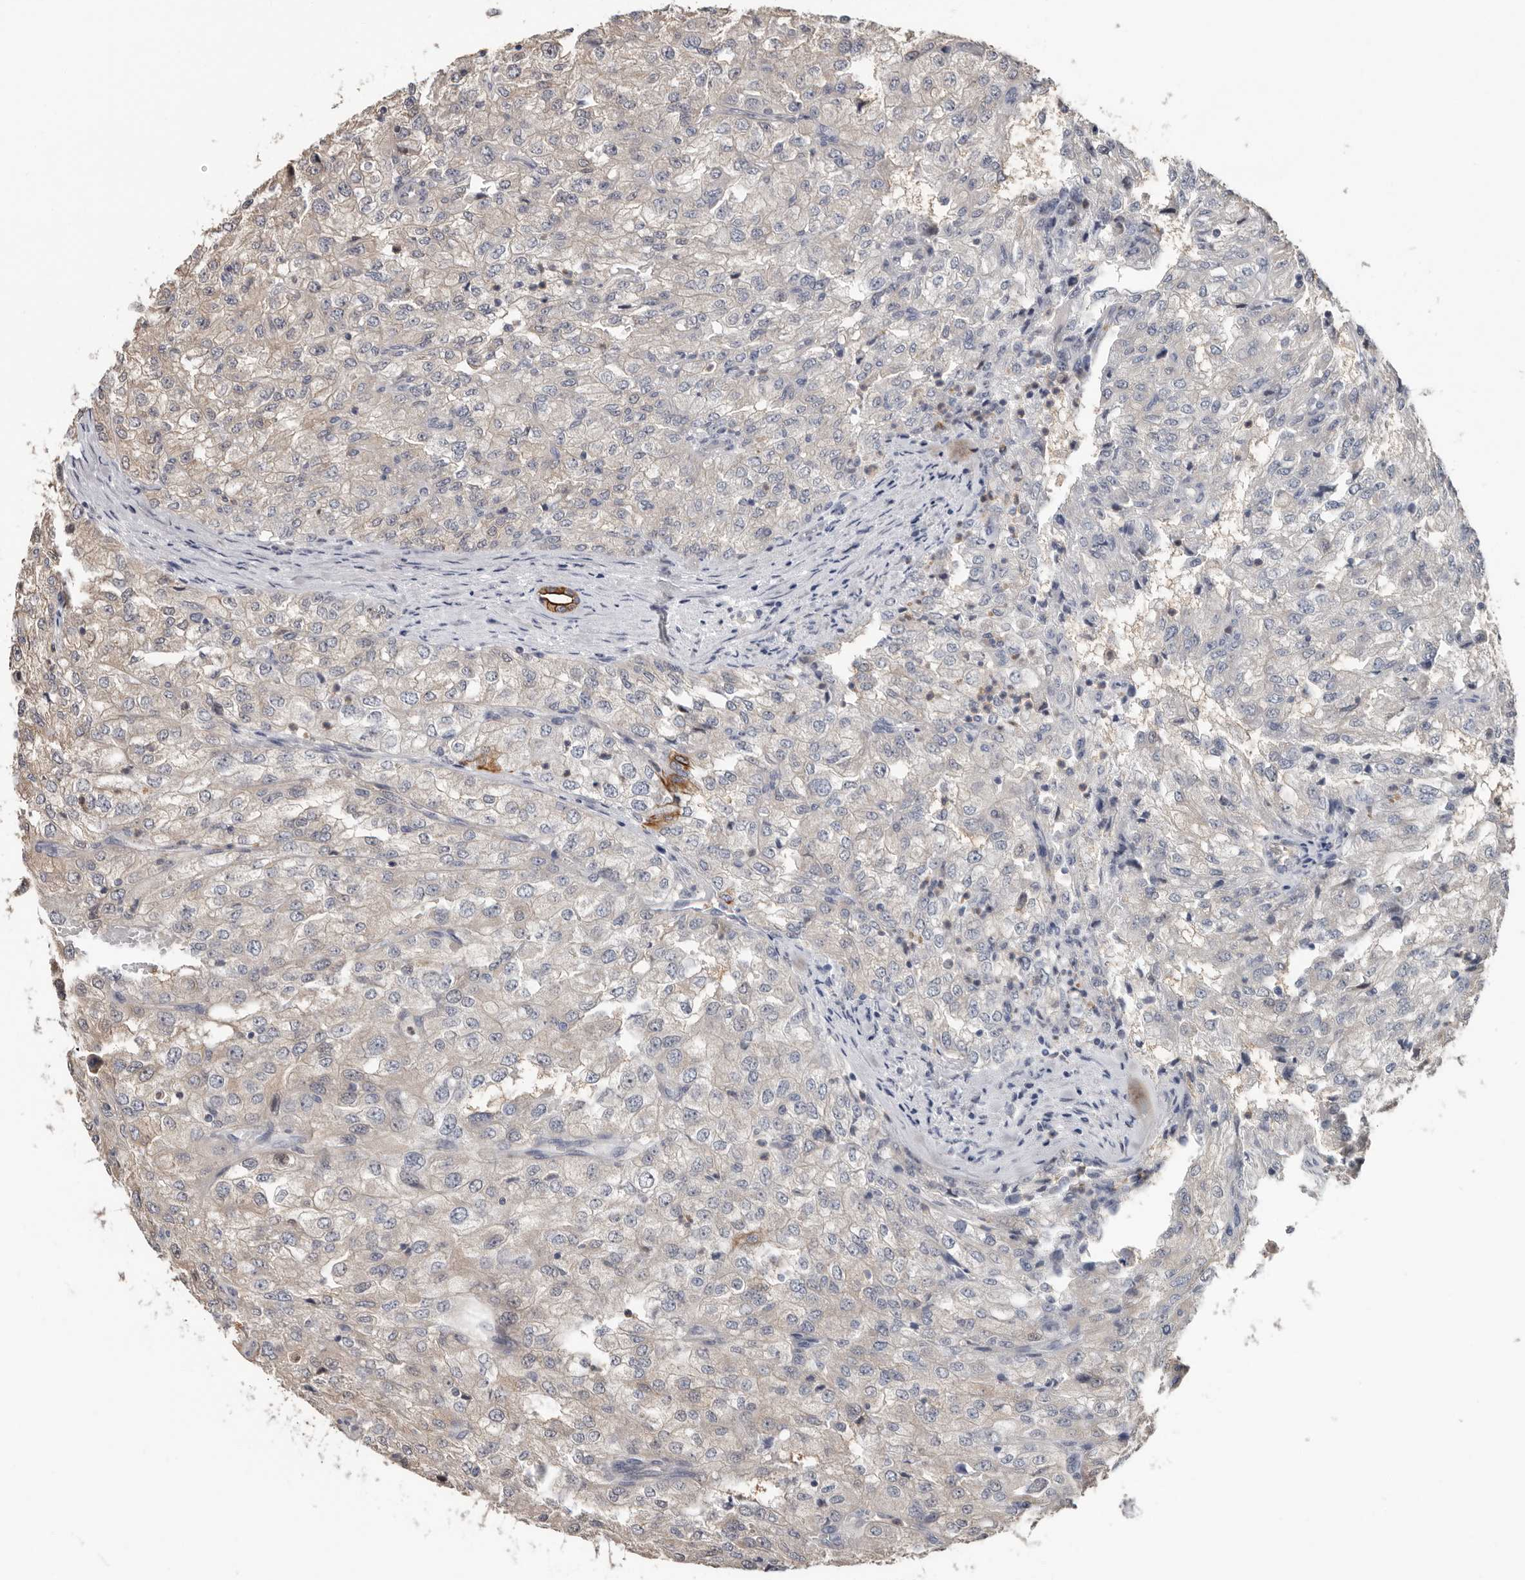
{"staining": {"intensity": "negative", "quantity": "none", "location": "none"}, "tissue": "renal cancer", "cell_type": "Tumor cells", "image_type": "cancer", "snomed": [{"axis": "morphology", "description": "Adenocarcinoma, NOS"}, {"axis": "topography", "description": "Kidney"}], "caption": "The image reveals no significant staining in tumor cells of renal cancer.", "gene": "MRPL18", "patient": {"sex": "female", "age": 54}}